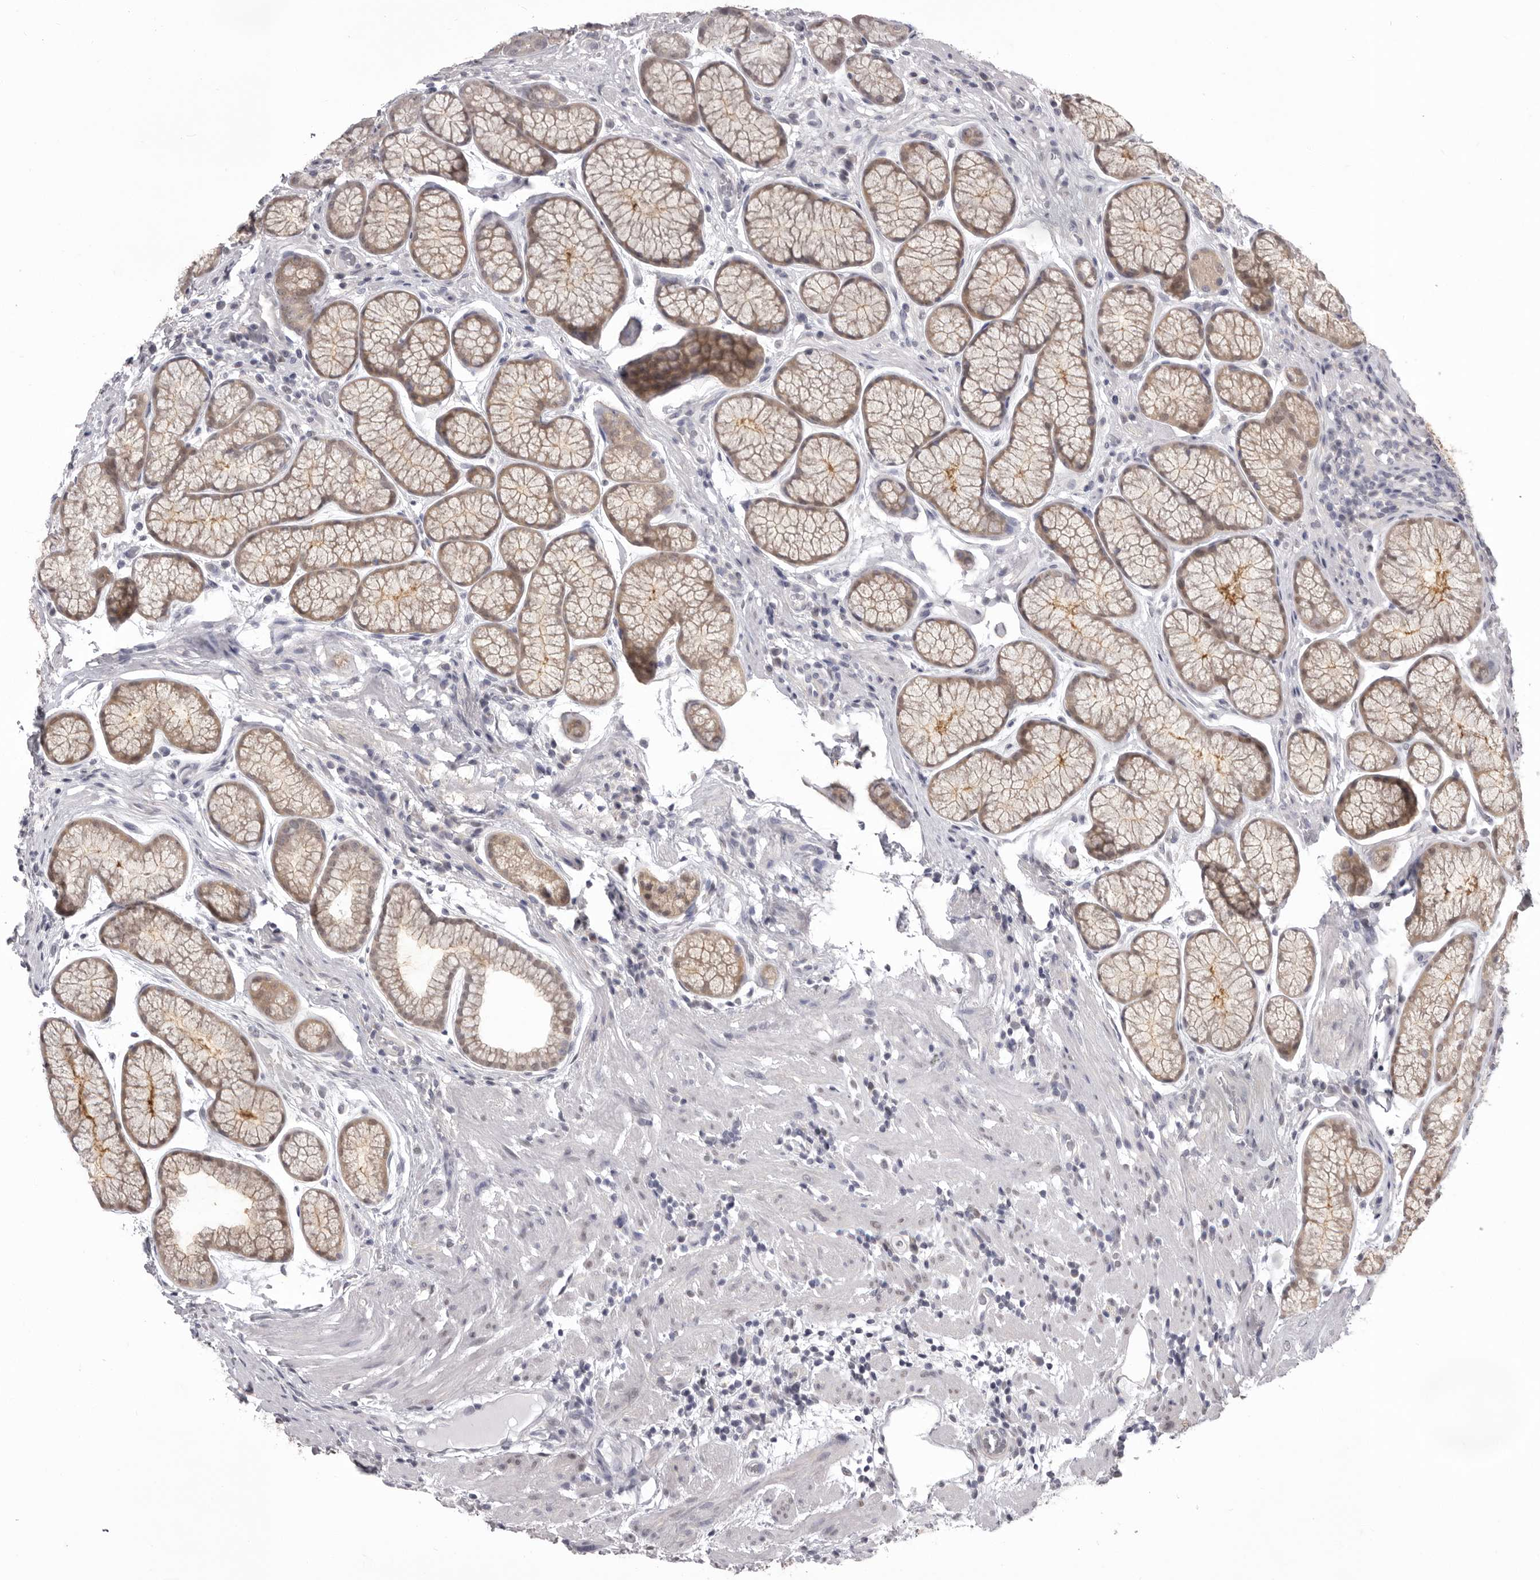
{"staining": {"intensity": "strong", "quantity": "25%-75%", "location": "cytoplasmic/membranous,nuclear"}, "tissue": "stomach", "cell_type": "Glandular cells", "image_type": "normal", "snomed": [{"axis": "morphology", "description": "Normal tissue, NOS"}, {"axis": "topography", "description": "Stomach"}], "caption": "The immunohistochemical stain labels strong cytoplasmic/membranous,nuclear expression in glandular cells of benign stomach. (Stains: DAB (3,3'-diaminobenzidine) in brown, nuclei in blue, Microscopy: brightfield microscopy at high magnification).", "gene": "MDH1", "patient": {"sex": "male", "age": 42}}